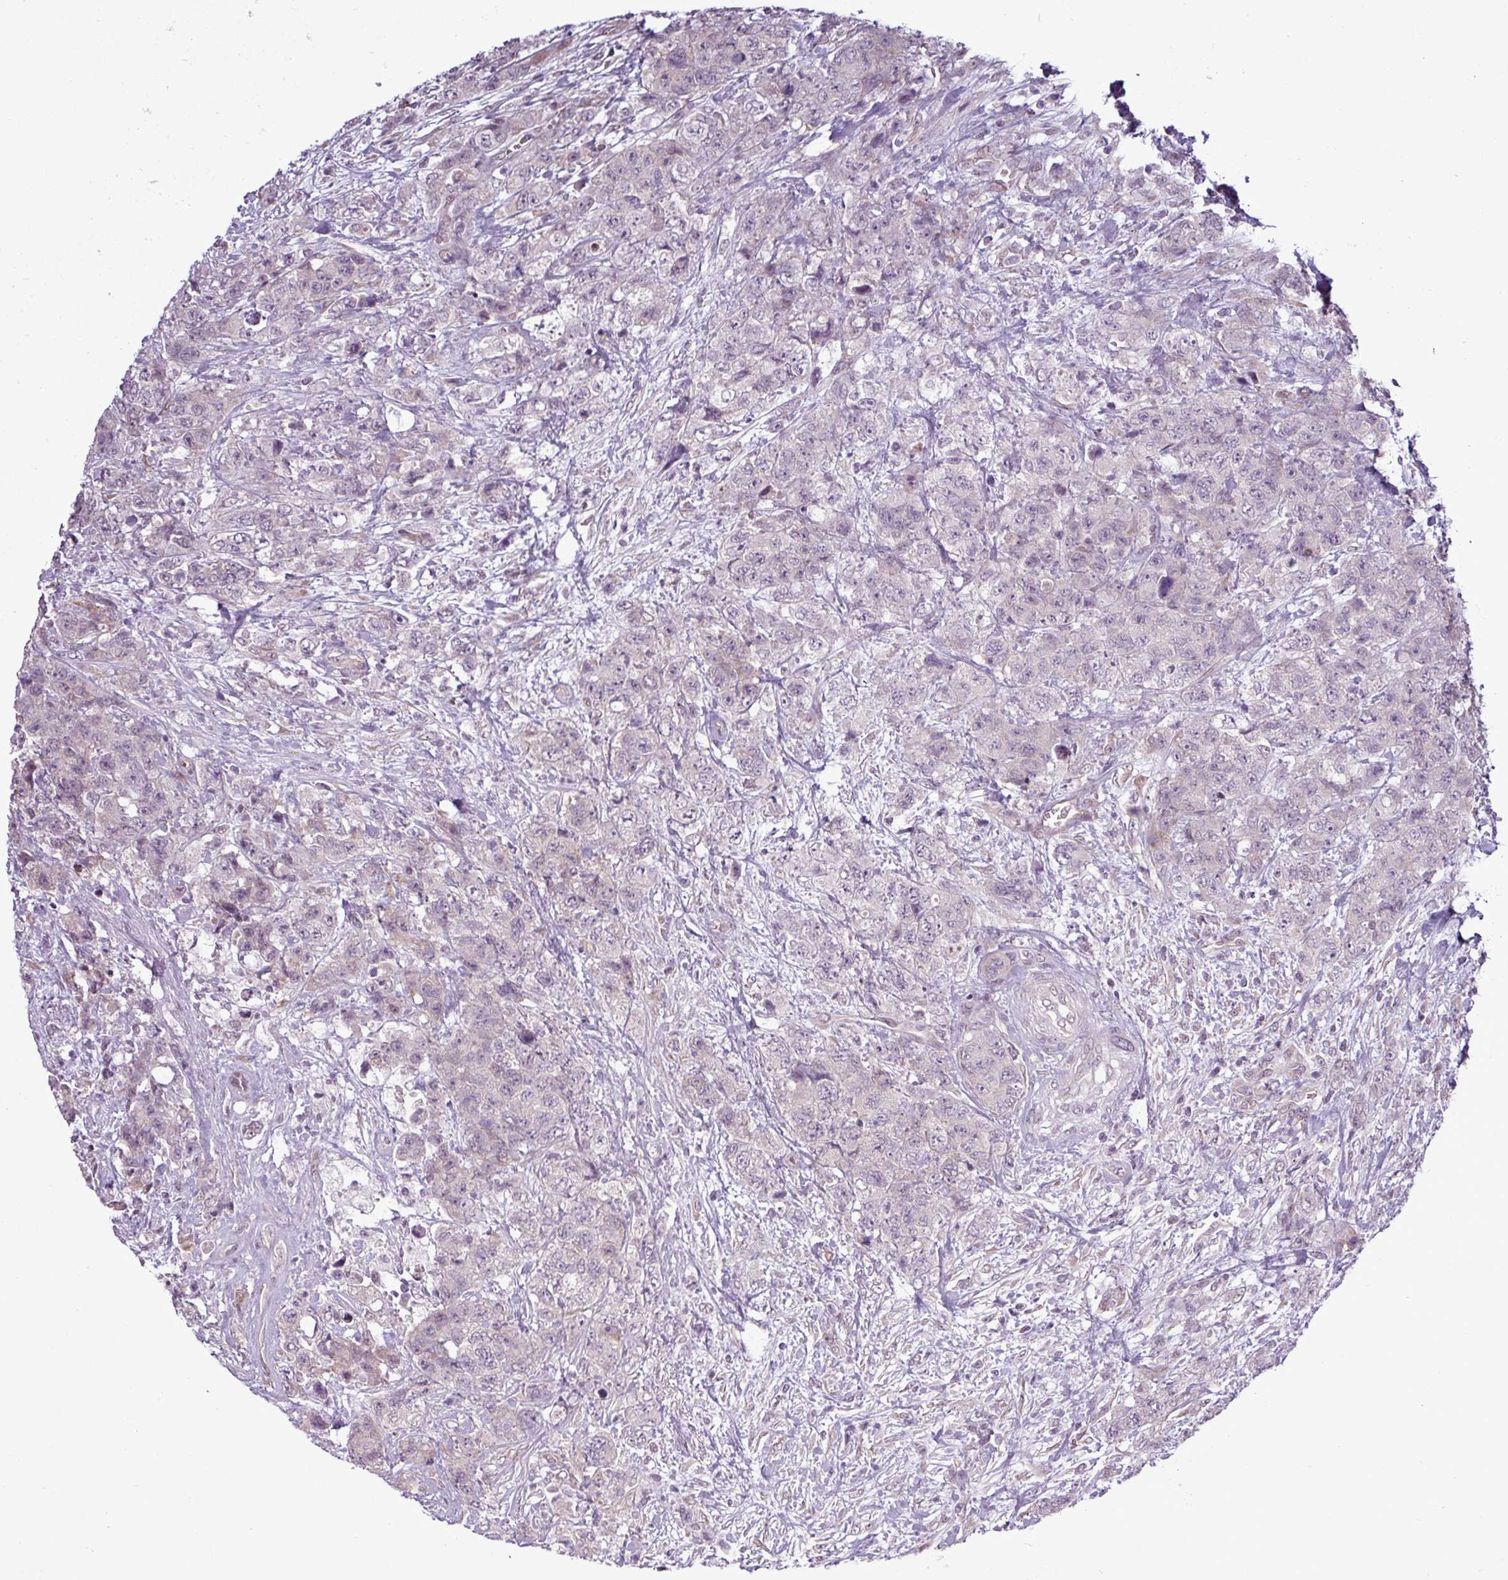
{"staining": {"intensity": "negative", "quantity": "none", "location": "none"}, "tissue": "urothelial cancer", "cell_type": "Tumor cells", "image_type": "cancer", "snomed": [{"axis": "morphology", "description": "Urothelial carcinoma, High grade"}, {"axis": "topography", "description": "Urinary bladder"}], "caption": "Tumor cells show no significant staining in high-grade urothelial carcinoma.", "gene": "GPT2", "patient": {"sex": "female", "age": 78}}